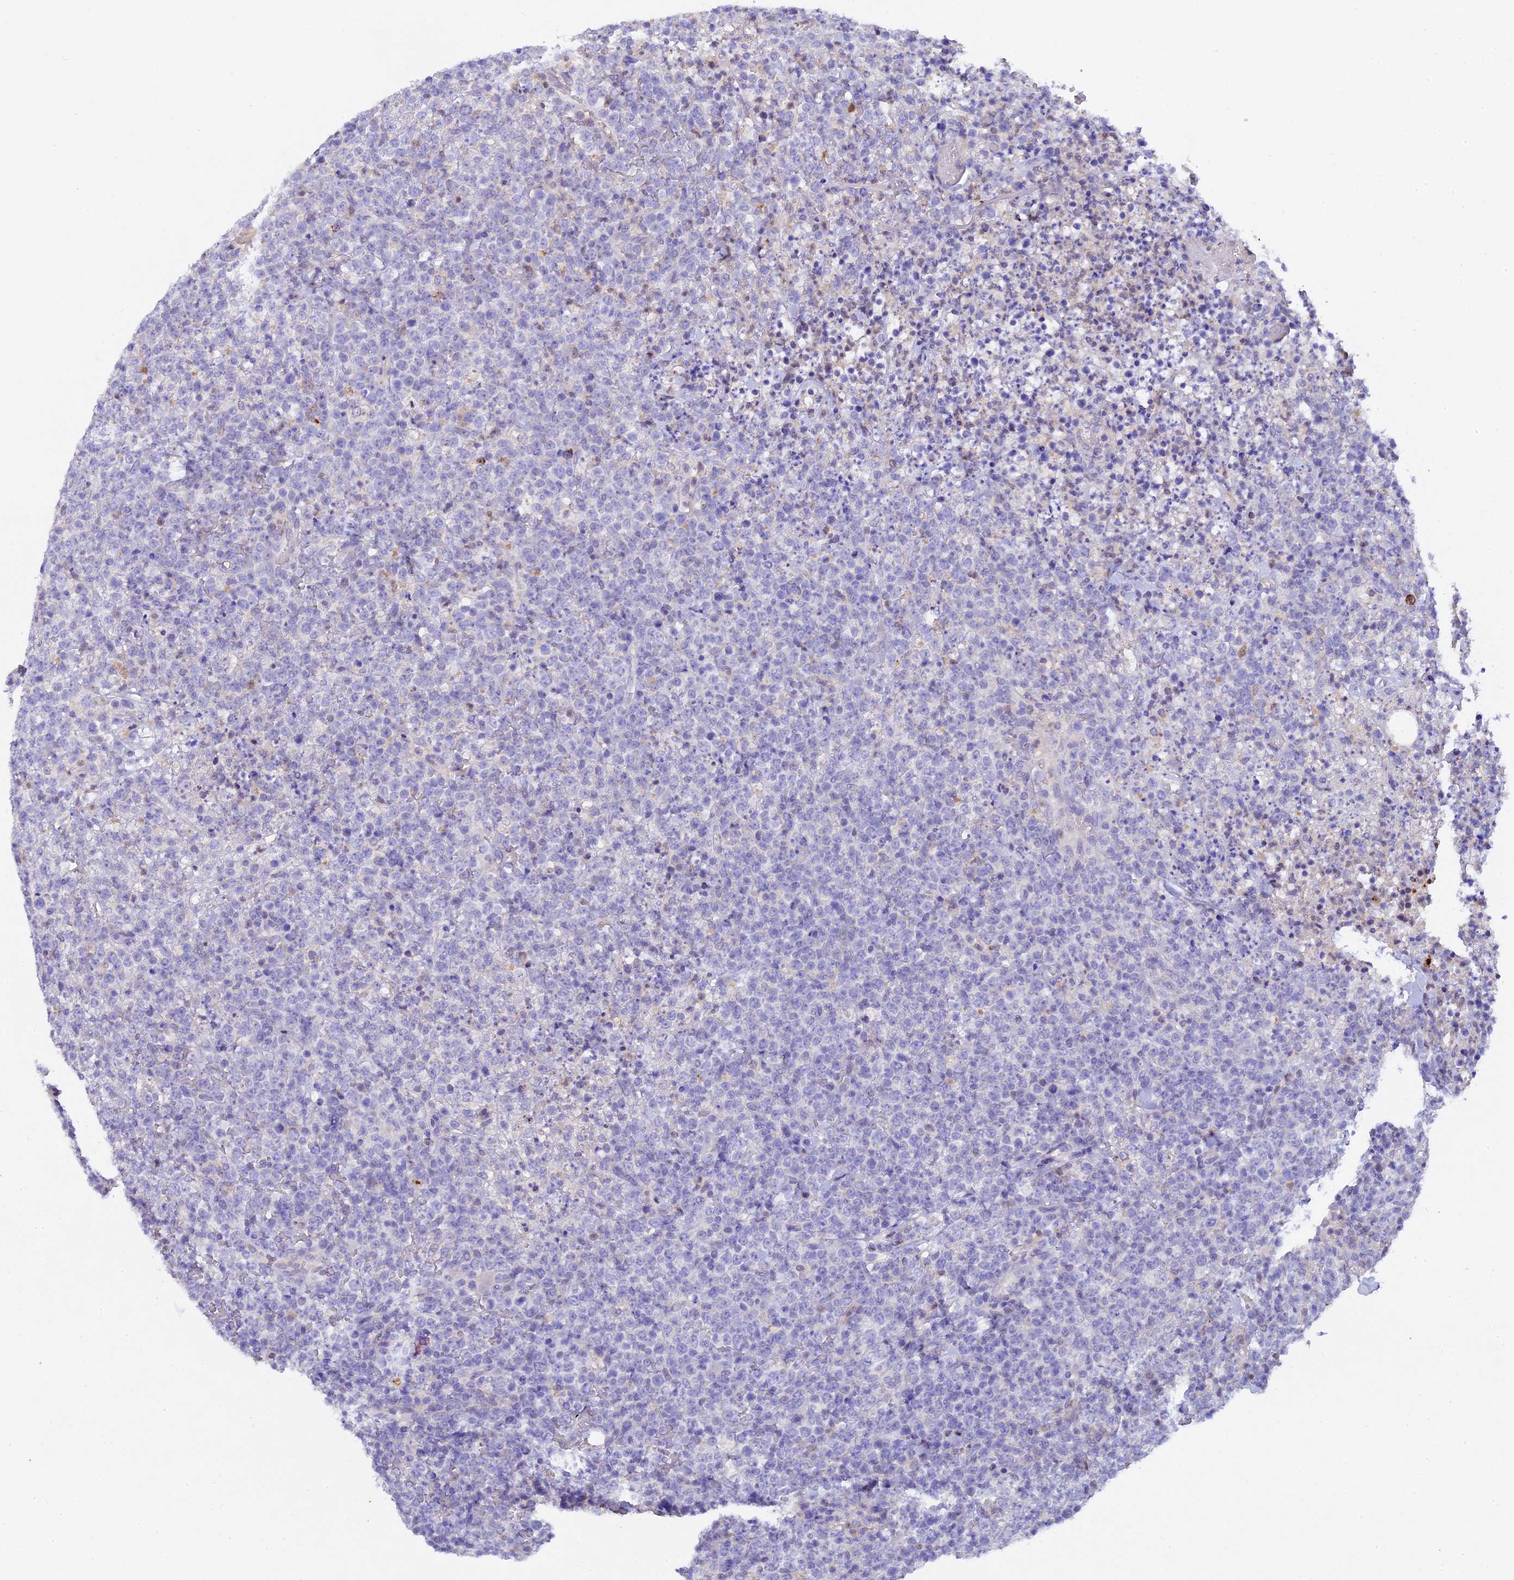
{"staining": {"intensity": "negative", "quantity": "none", "location": "none"}, "tissue": "lymphoma", "cell_type": "Tumor cells", "image_type": "cancer", "snomed": [{"axis": "morphology", "description": "Malignant lymphoma, non-Hodgkin's type, High grade"}, {"axis": "topography", "description": "Colon"}], "caption": "Protein analysis of high-grade malignant lymphoma, non-Hodgkin's type demonstrates no significant expression in tumor cells.", "gene": "TGDS", "patient": {"sex": "female", "age": 53}}